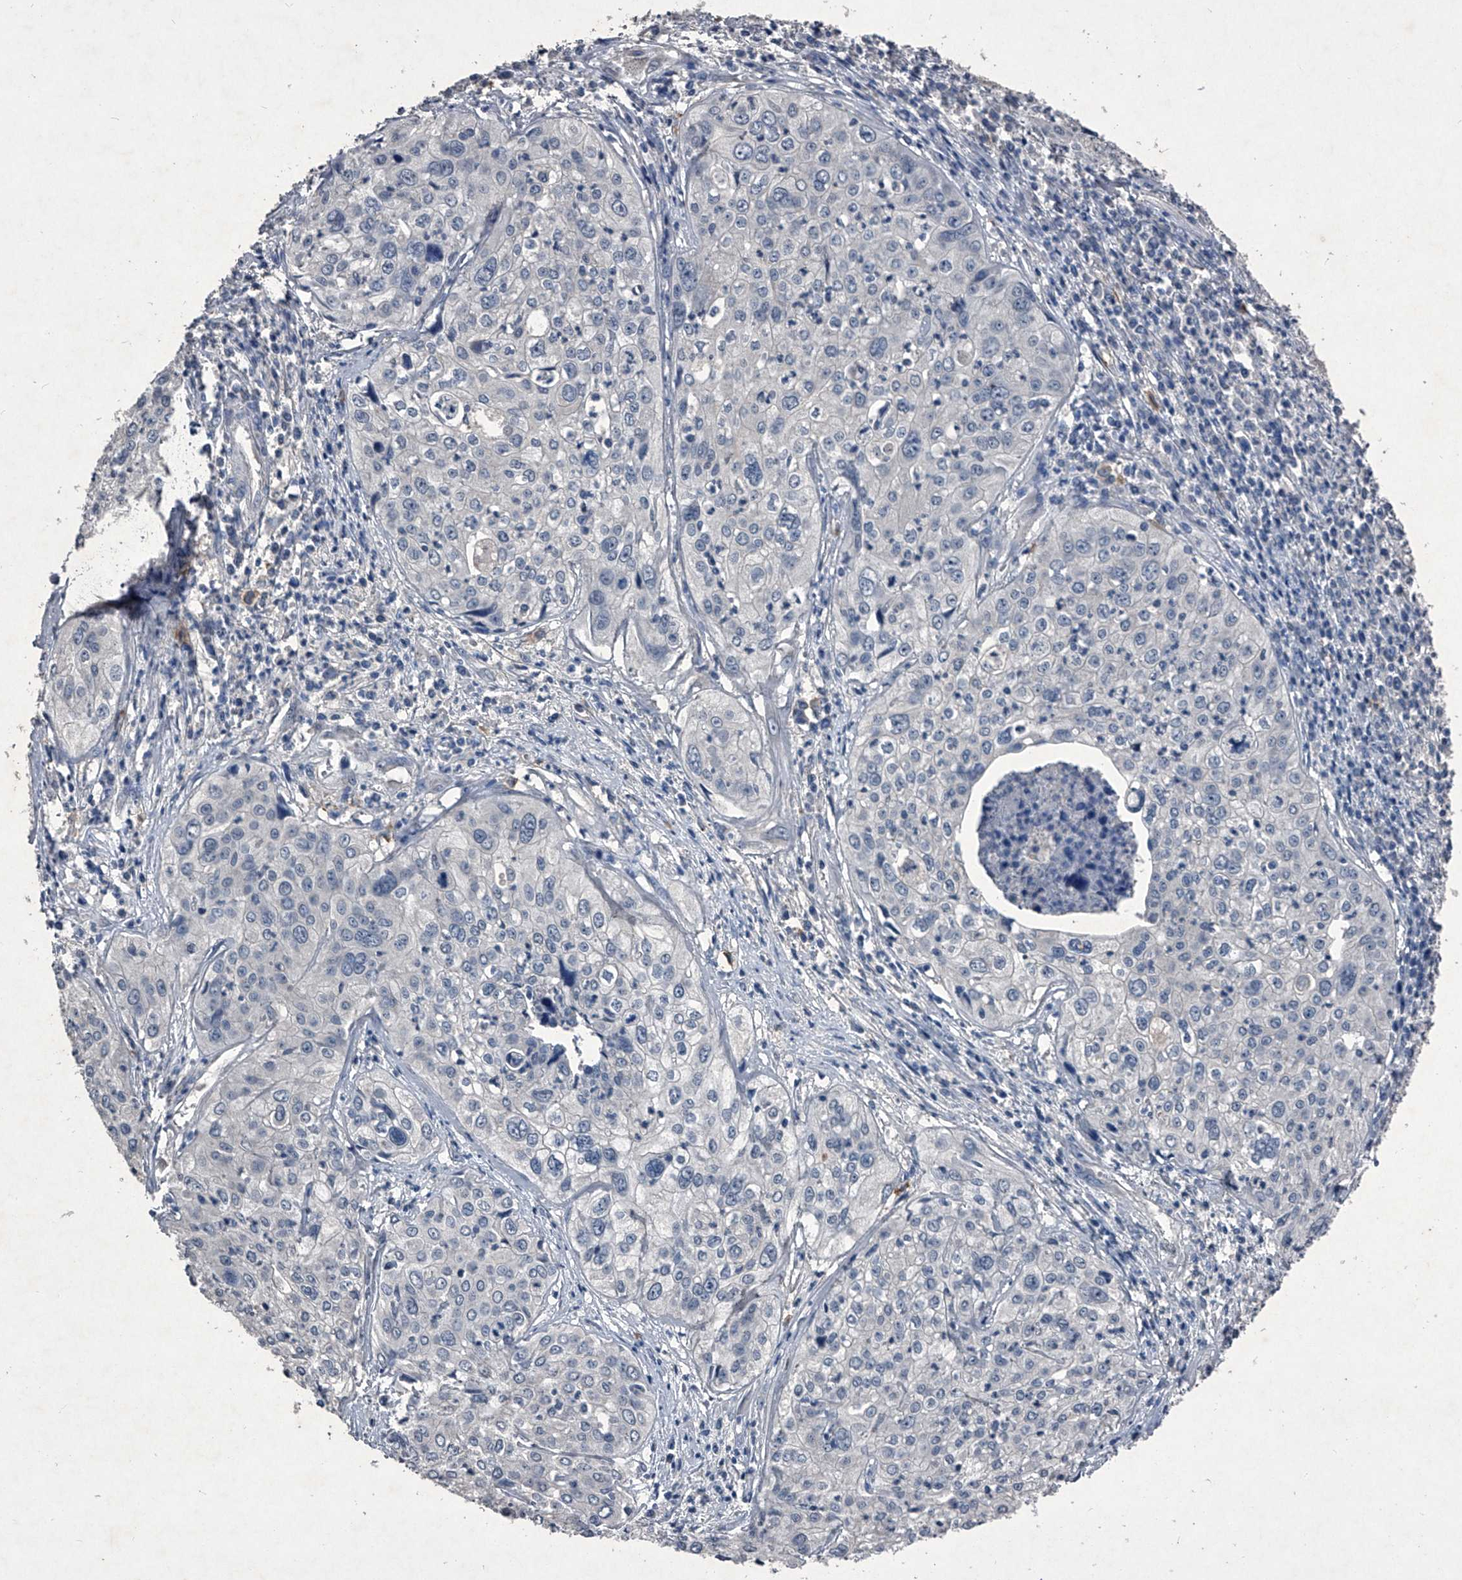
{"staining": {"intensity": "negative", "quantity": "none", "location": "none"}, "tissue": "cervical cancer", "cell_type": "Tumor cells", "image_type": "cancer", "snomed": [{"axis": "morphology", "description": "Squamous cell carcinoma, NOS"}, {"axis": "topography", "description": "Cervix"}], "caption": "DAB (3,3'-diaminobenzidine) immunohistochemical staining of cervical cancer exhibits no significant staining in tumor cells.", "gene": "MAPKAP1", "patient": {"sex": "female", "age": 31}}